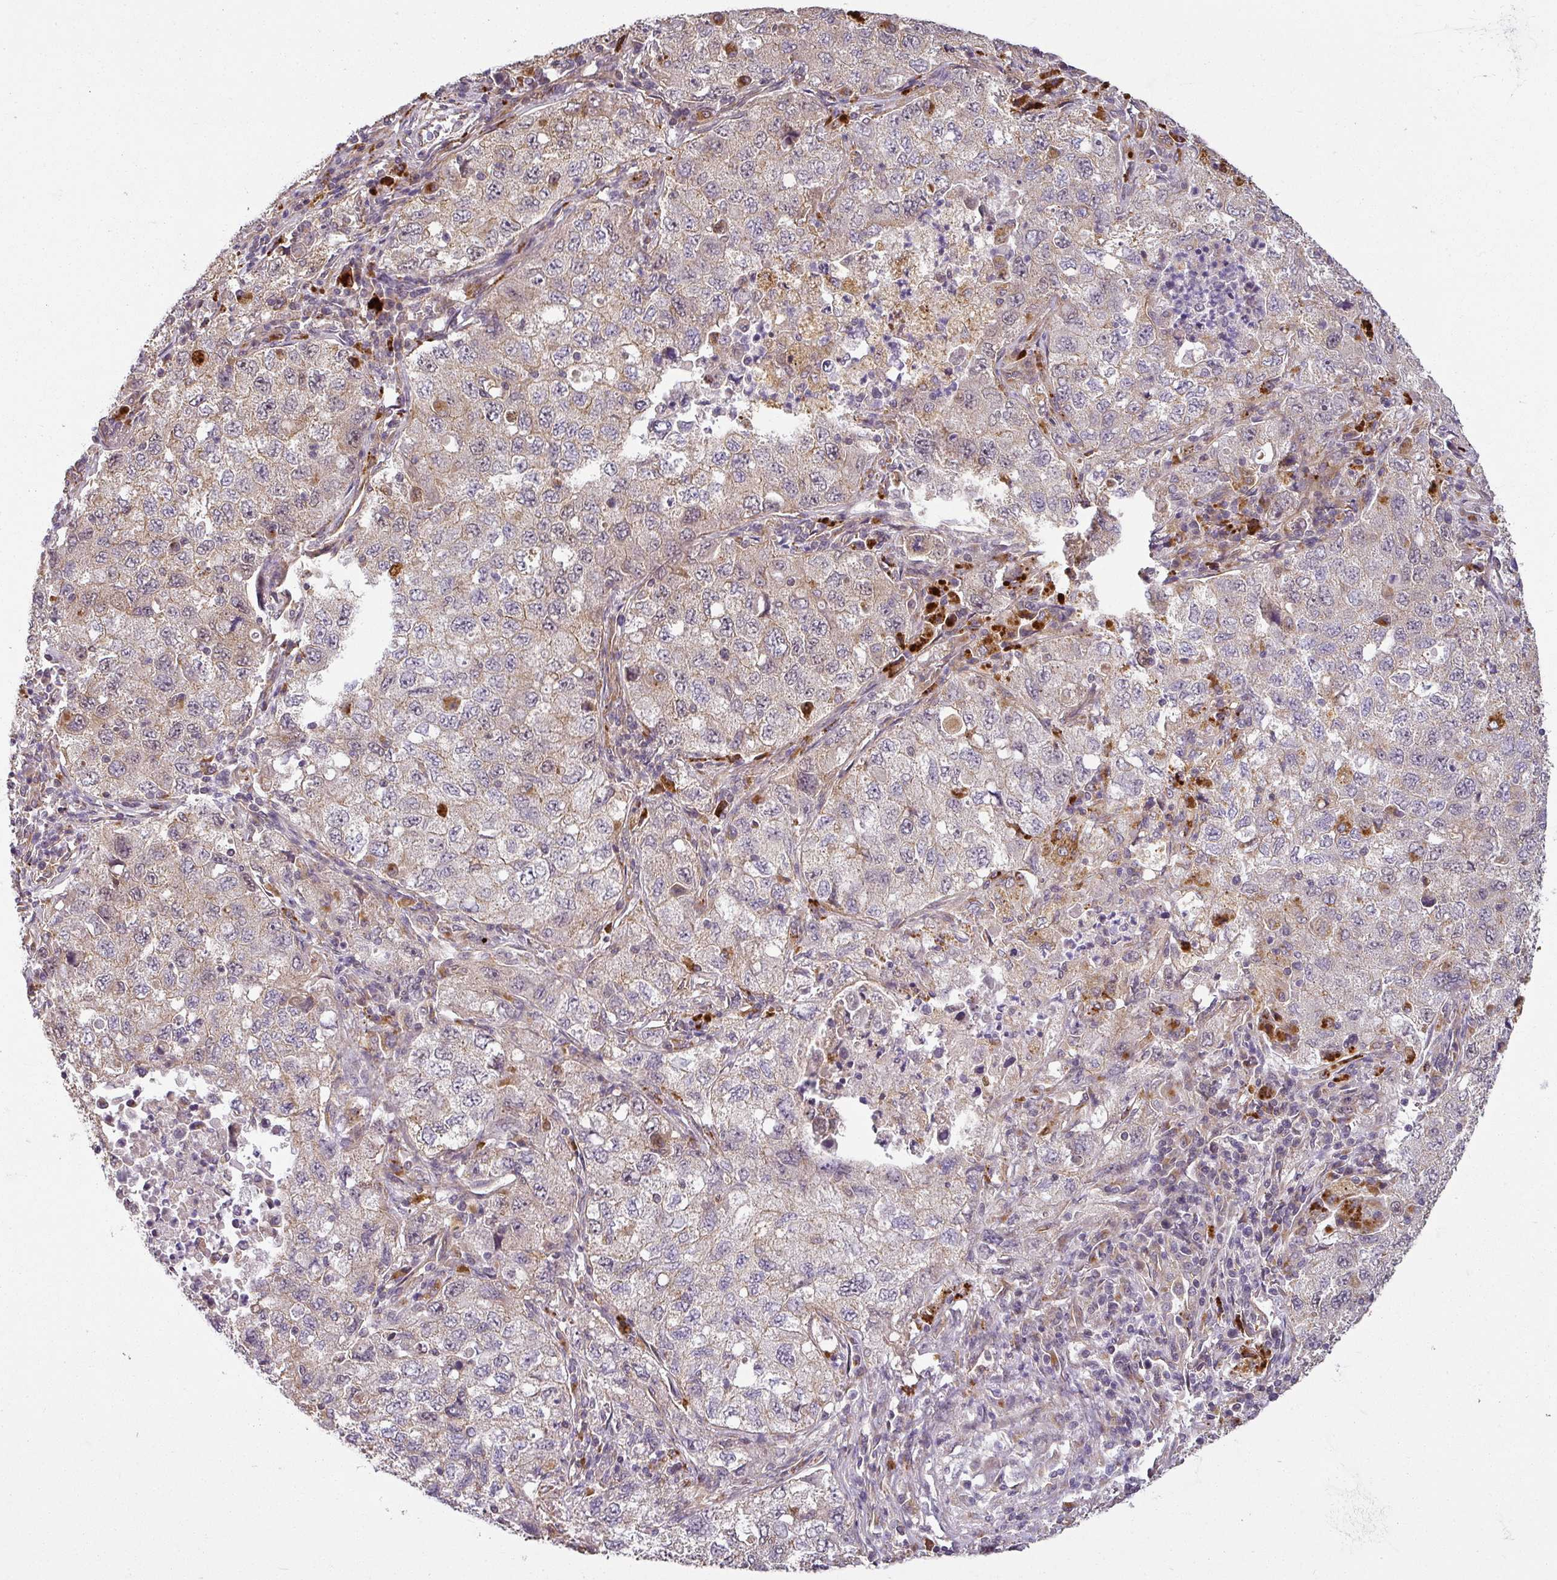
{"staining": {"intensity": "weak", "quantity": "<25%", "location": "cytoplasmic/membranous"}, "tissue": "lung cancer", "cell_type": "Tumor cells", "image_type": "cancer", "snomed": [{"axis": "morphology", "description": "Adenocarcinoma, NOS"}, {"axis": "topography", "description": "Lung"}], "caption": "An image of human lung cancer (adenocarcinoma) is negative for staining in tumor cells.", "gene": "DIMT1", "patient": {"sex": "female", "age": 57}}